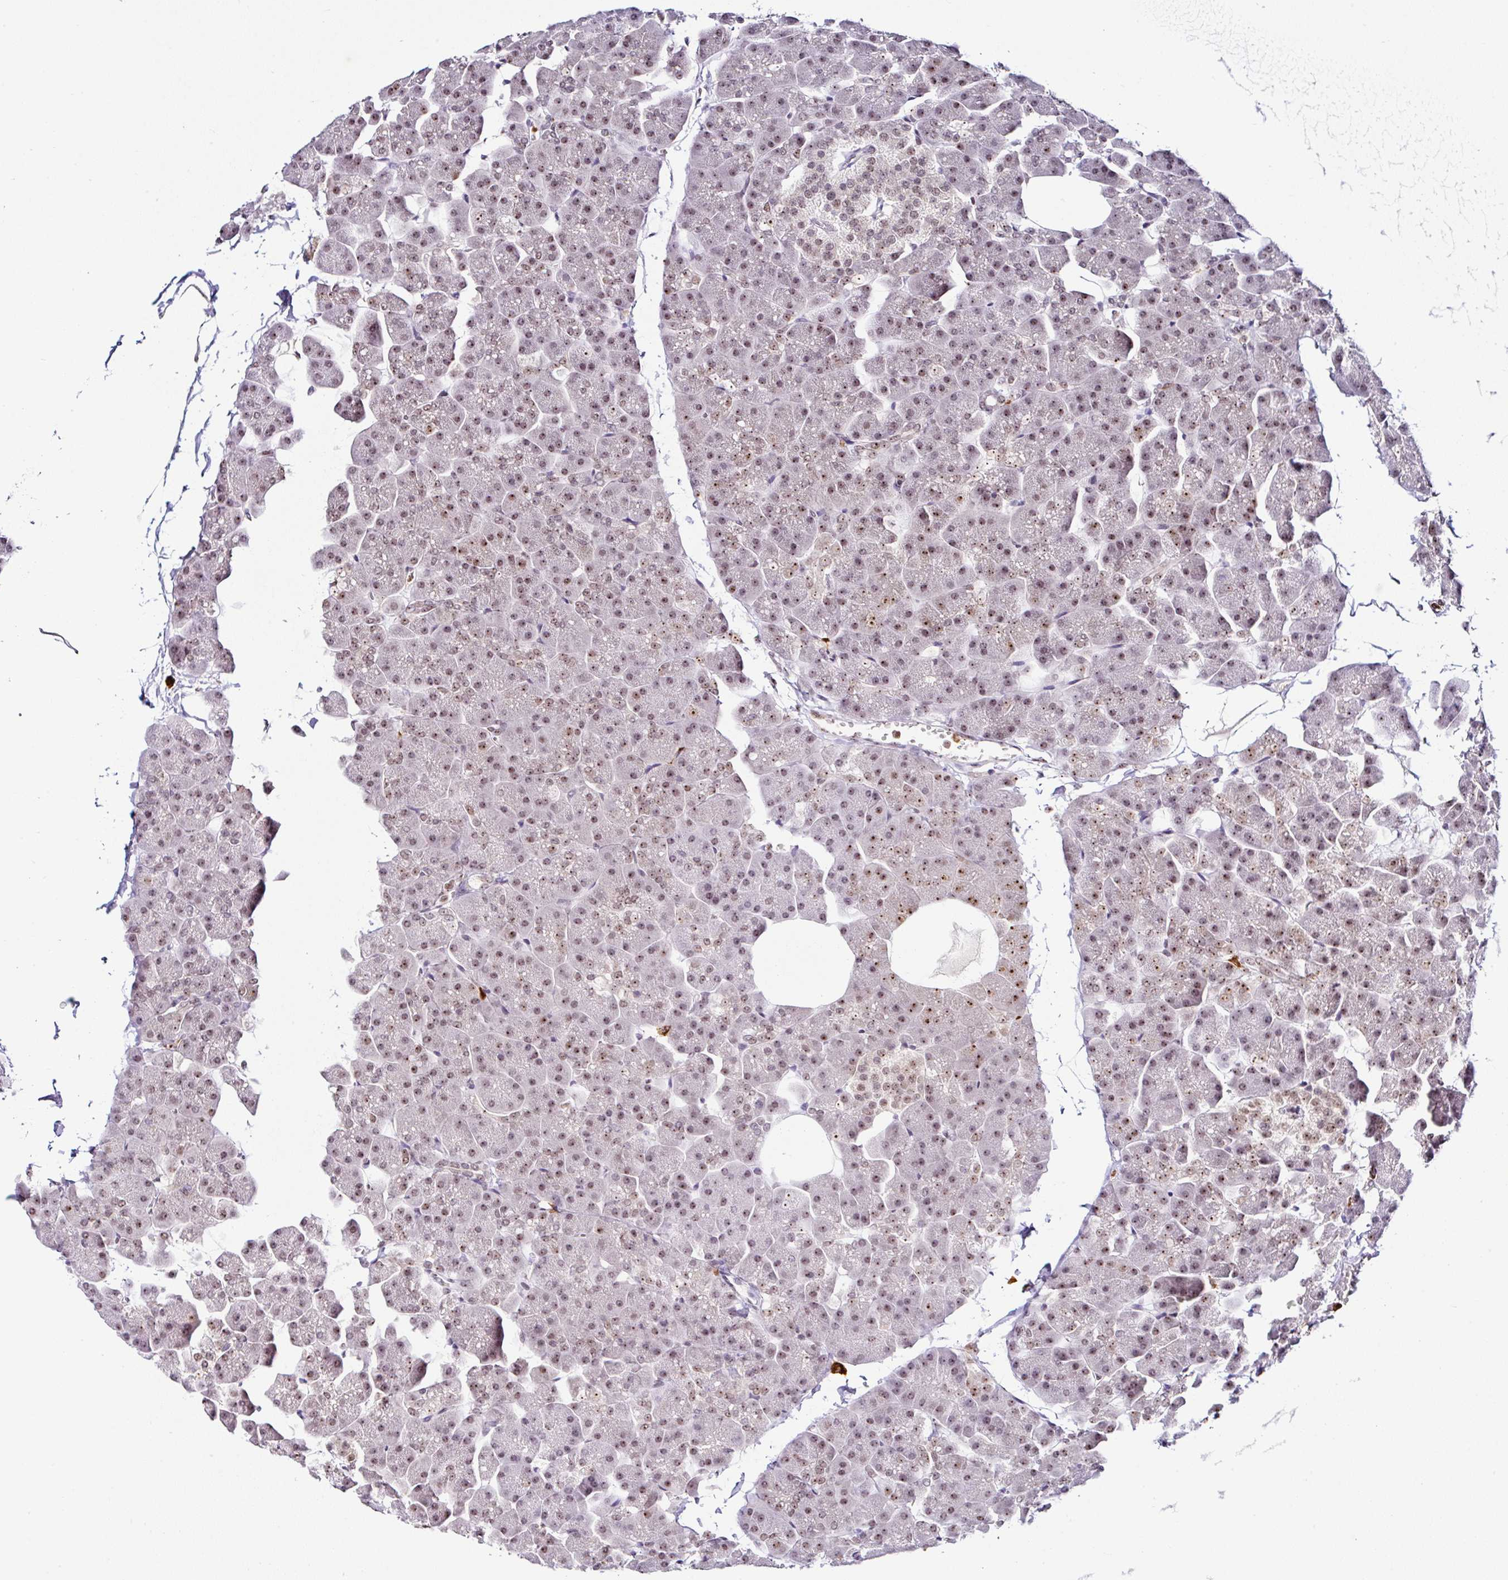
{"staining": {"intensity": "moderate", "quantity": ">75%", "location": "nuclear"}, "tissue": "pancreas", "cell_type": "Exocrine glandular cells", "image_type": "normal", "snomed": [{"axis": "morphology", "description": "Normal tissue, NOS"}, {"axis": "topography", "description": "Pancreas"}], "caption": "High-magnification brightfield microscopy of unremarkable pancreas stained with DAB (3,3'-diaminobenzidine) (brown) and counterstained with hematoxylin (blue). exocrine glandular cells exhibit moderate nuclear expression is present in approximately>75% of cells. (DAB = brown stain, brightfield microscopy at high magnification).", "gene": "PTPN2", "patient": {"sex": "male", "age": 35}}